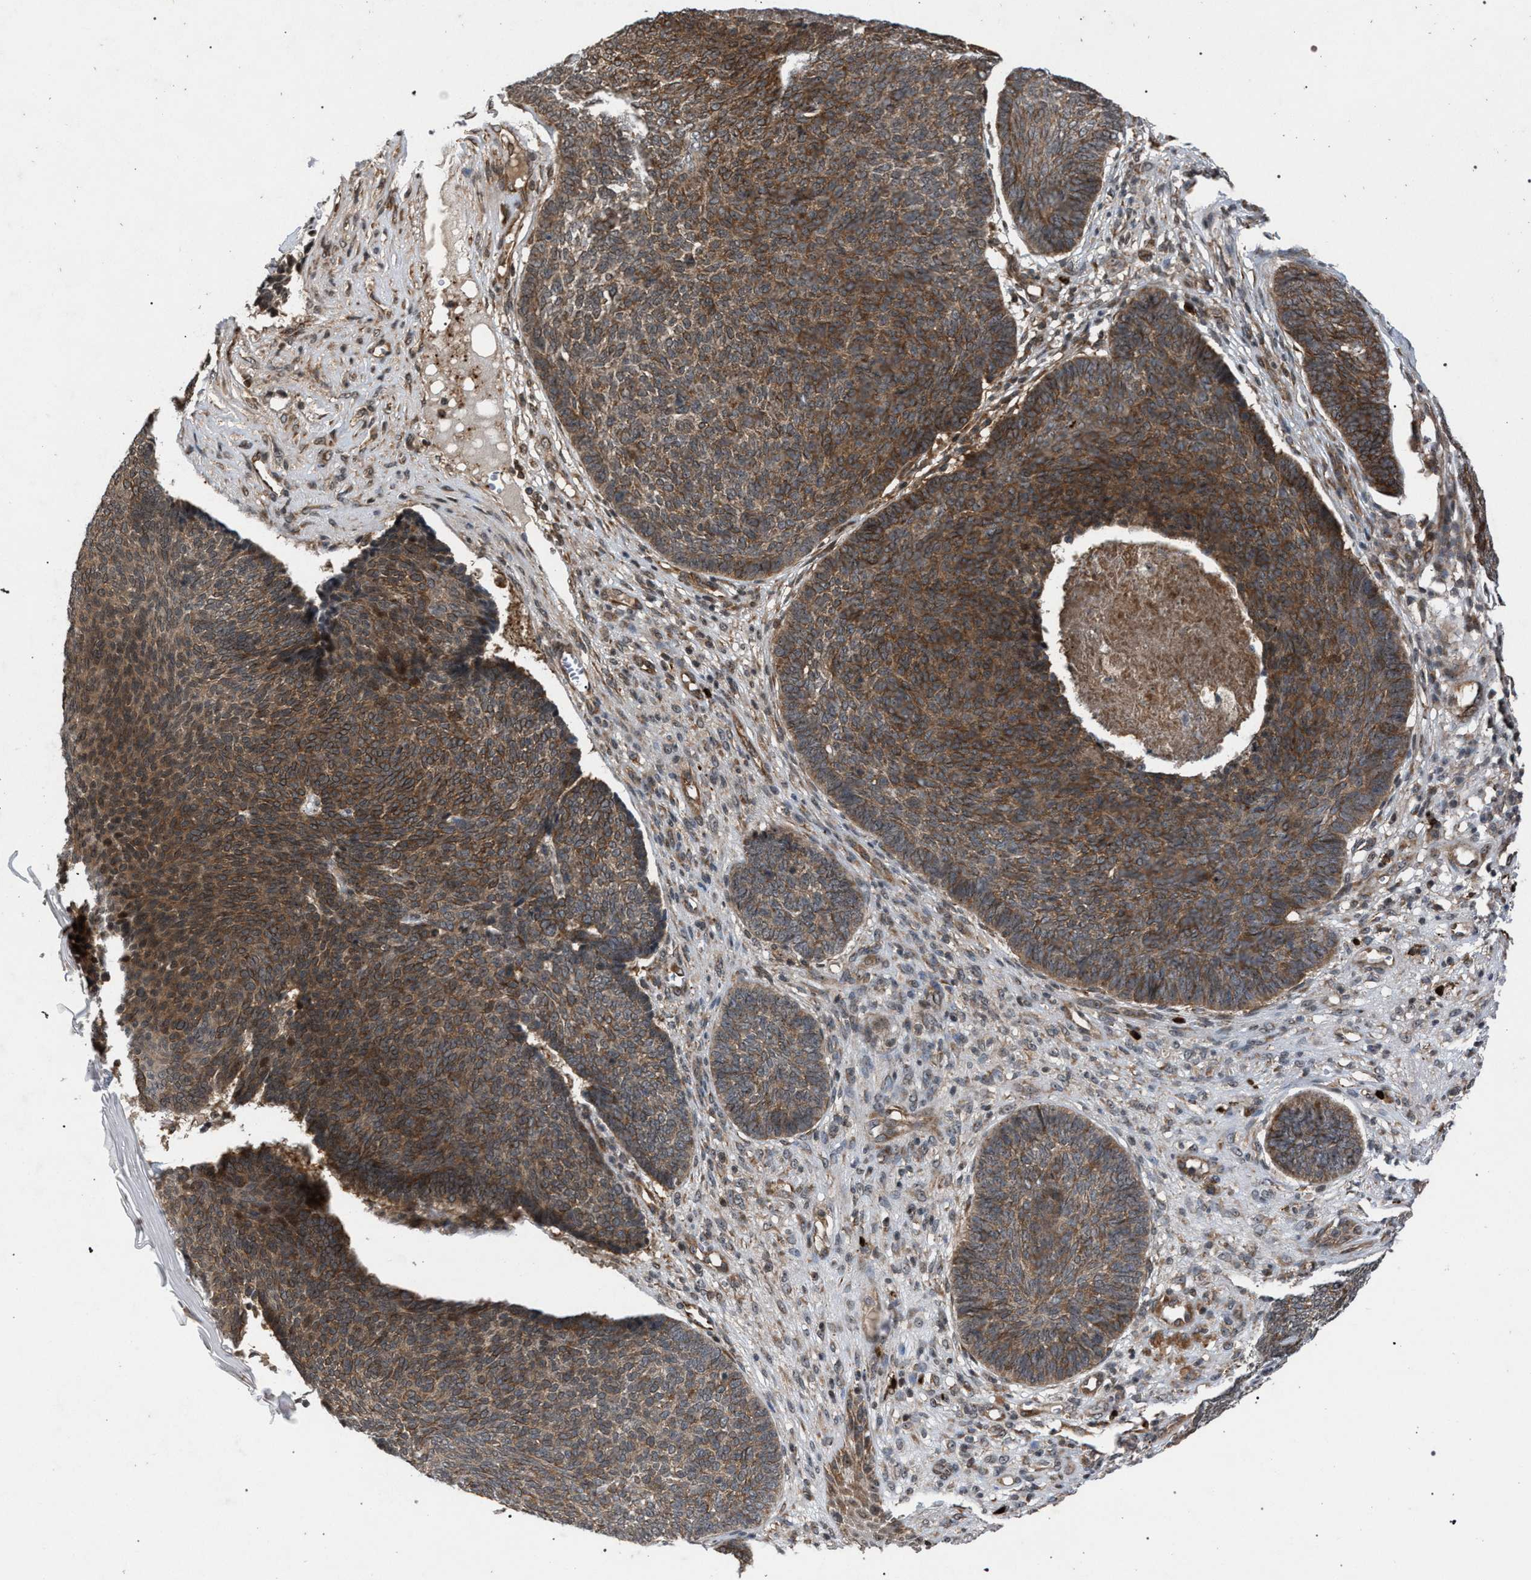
{"staining": {"intensity": "moderate", "quantity": ">75%", "location": "cytoplasmic/membranous"}, "tissue": "skin cancer", "cell_type": "Tumor cells", "image_type": "cancer", "snomed": [{"axis": "morphology", "description": "Basal cell carcinoma"}, {"axis": "topography", "description": "Skin"}], "caption": "A high-resolution photomicrograph shows immunohistochemistry staining of skin cancer (basal cell carcinoma), which reveals moderate cytoplasmic/membranous expression in about >75% of tumor cells.", "gene": "IRAK4", "patient": {"sex": "male", "age": 84}}